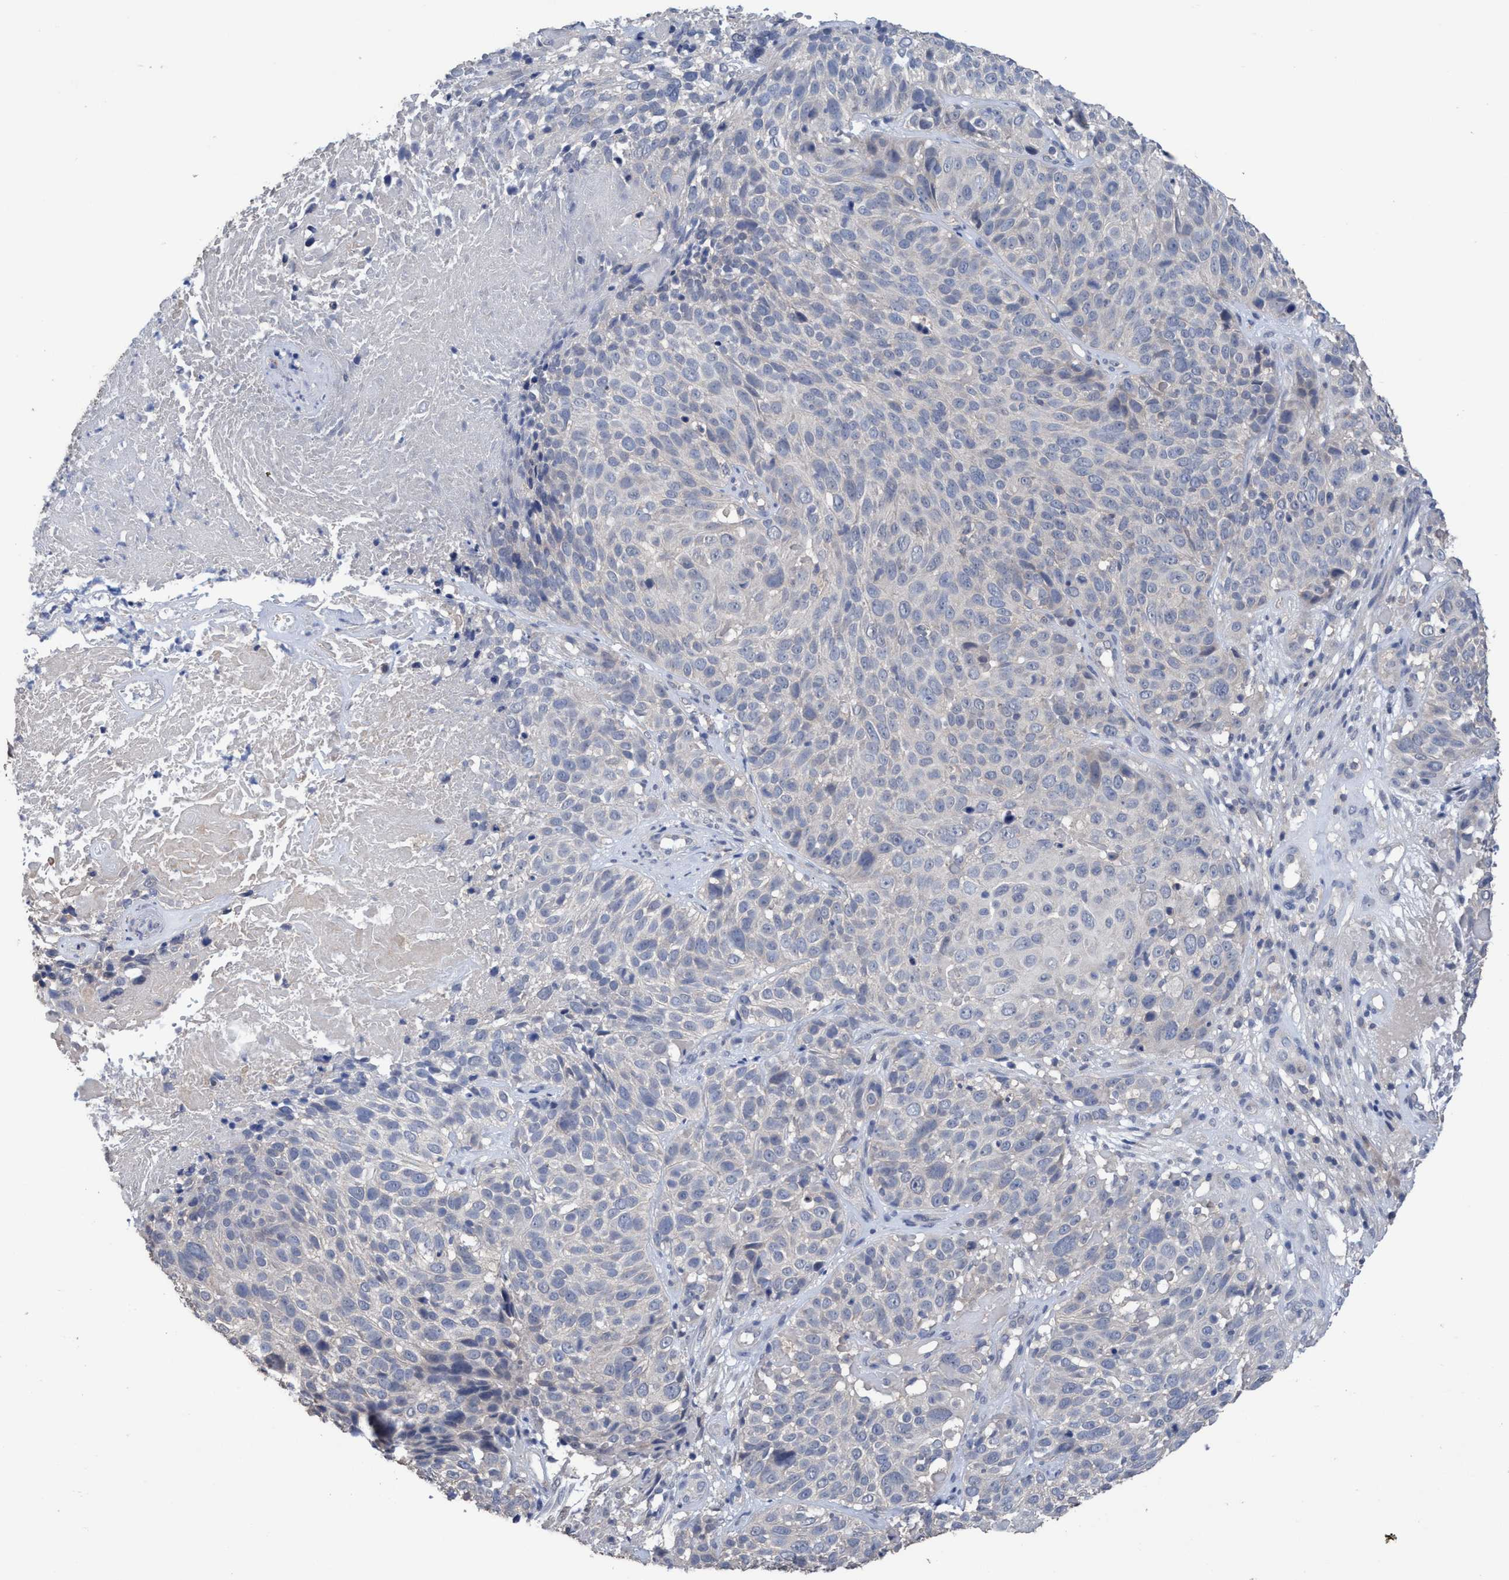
{"staining": {"intensity": "negative", "quantity": "none", "location": "none"}, "tissue": "cervical cancer", "cell_type": "Tumor cells", "image_type": "cancer", "snomed": [{"axis": "morphology", "description": "Squamous cell carcinoma, NOS"}, {"axis": "topography", "description": "Cervix"}], "caption": "Cervical cancer (squamous cell carcinoma) was stained to show a protein in brown. There is no significant expression in tumor cells.", "gene": "GLOD4", "patient": {"sex": "female", "age": 74}}